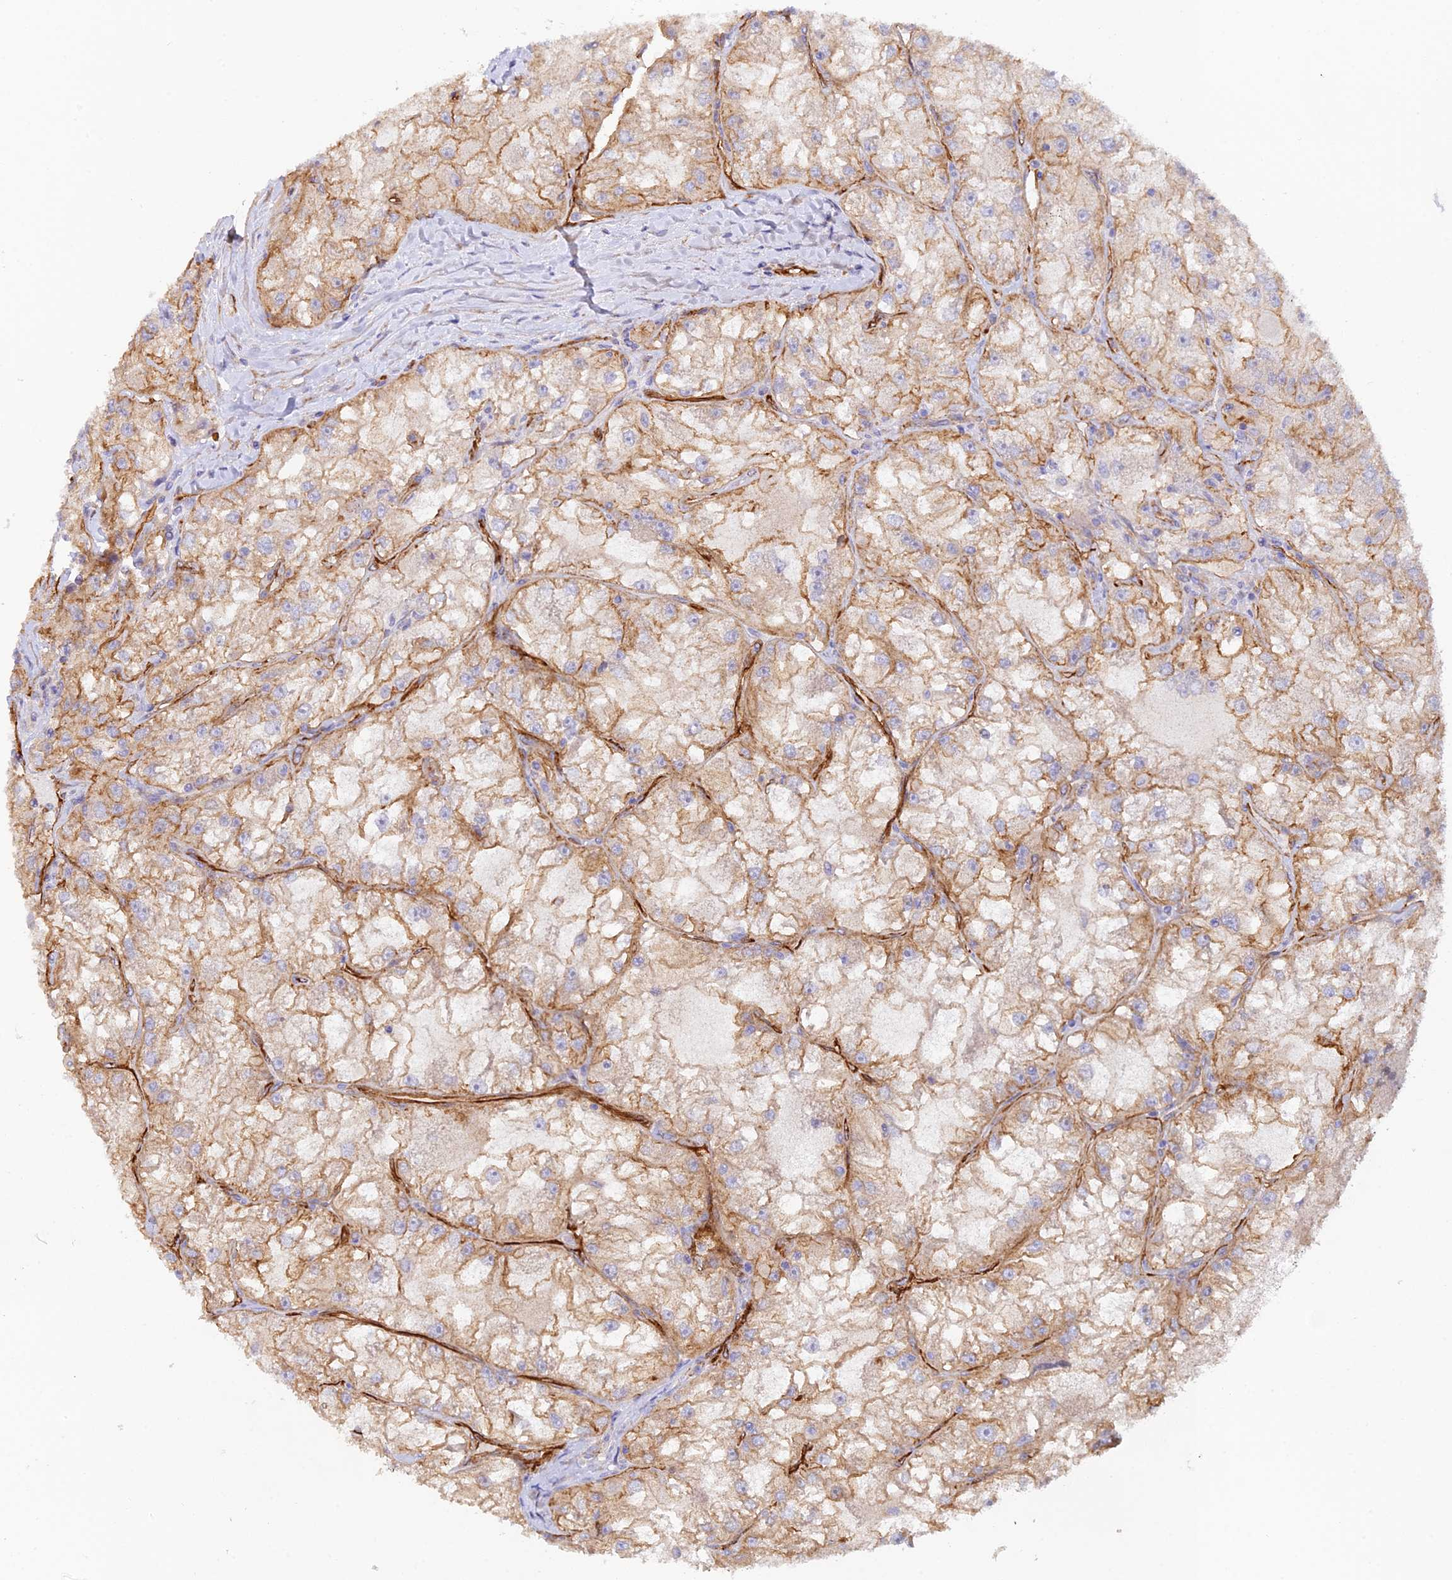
{"staining": {"intensity": "moderate", "quantity": ">75%", "location": "cytoplasmic/membranous"}, "tissue": "renal cancer", "cell_type": "Tumor cells", "image_type": "cancer", "snomed": [{"axis": "morphology", "description": "Adenocarcinoma, NOS"}, {"axis": "topography", "description": "Kidney"}], "caption": "The image demonstrates immunohistochemical staining of adenocarcinoma (renal). There is moderate cytoplasmic/membranous staining is present in approximately >75% of tumor cells.", "gene": "MYO9A", "patient": {"sex": "female", "age": 72}}